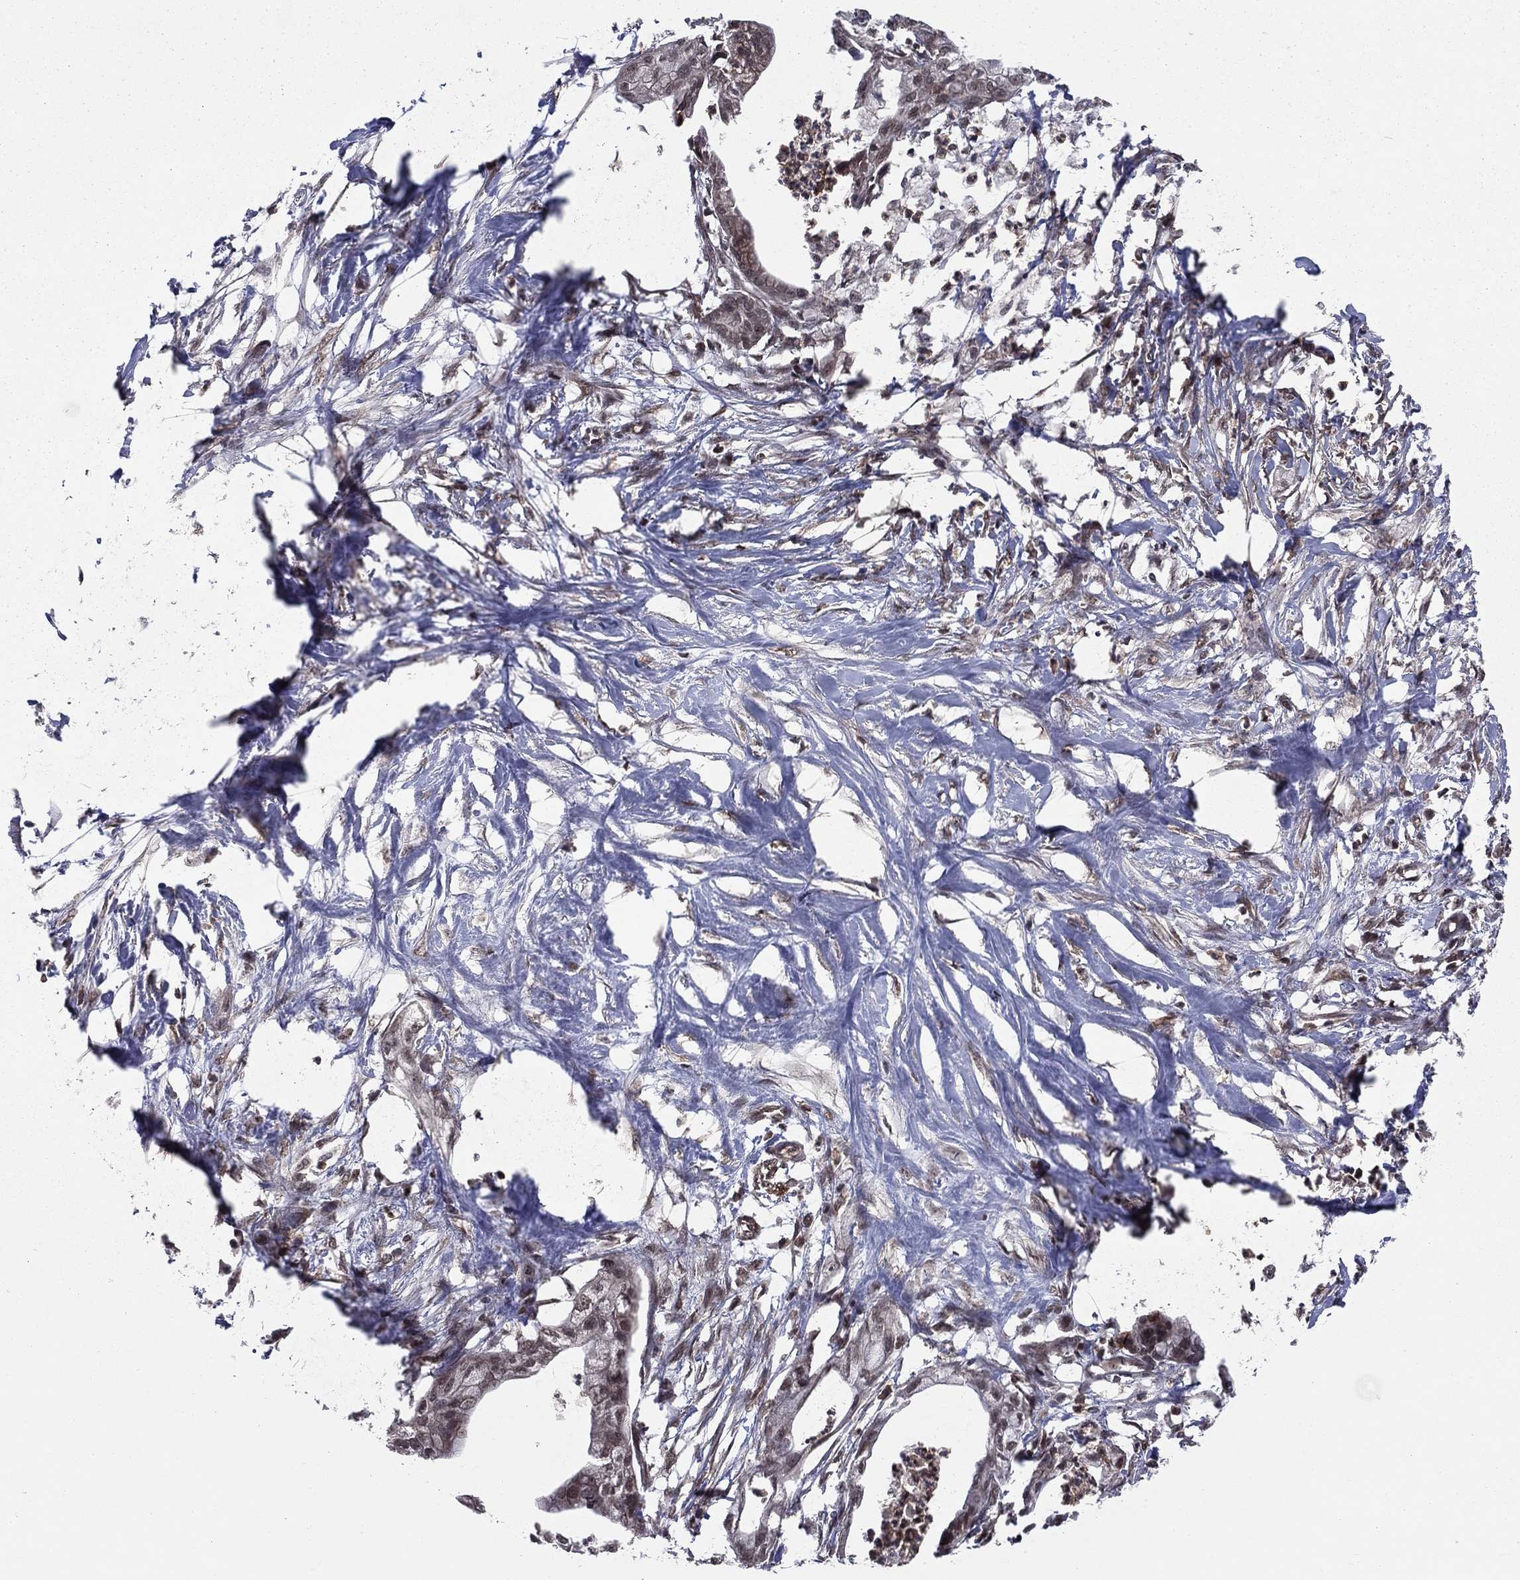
{"staining": {"intensity": "weak", "quantity": "<25%", "location": "cytoplasmic/membranous,nuclear"}, "tissue": "pancreatic cancer", "cell_type": "Tumor cells", "image_type": "cancer", "snomed": [{"axis": "morphology", "description": "Normal tissue, NOS"}, {"axis": "morphology", "description": "Adenocarcinoma, NOS"}, {"axis": "topography", "description": "Pancreas"}], "caption": "This image is of pancreatic adenocarcinoma stained with immunohistochemistry to label a protein in brown with the nuclei are counter-stained blue. There is no expression in tumor cells.", "gene": "SSX2IP", "patient": {"sex": "female", "age": 58}}